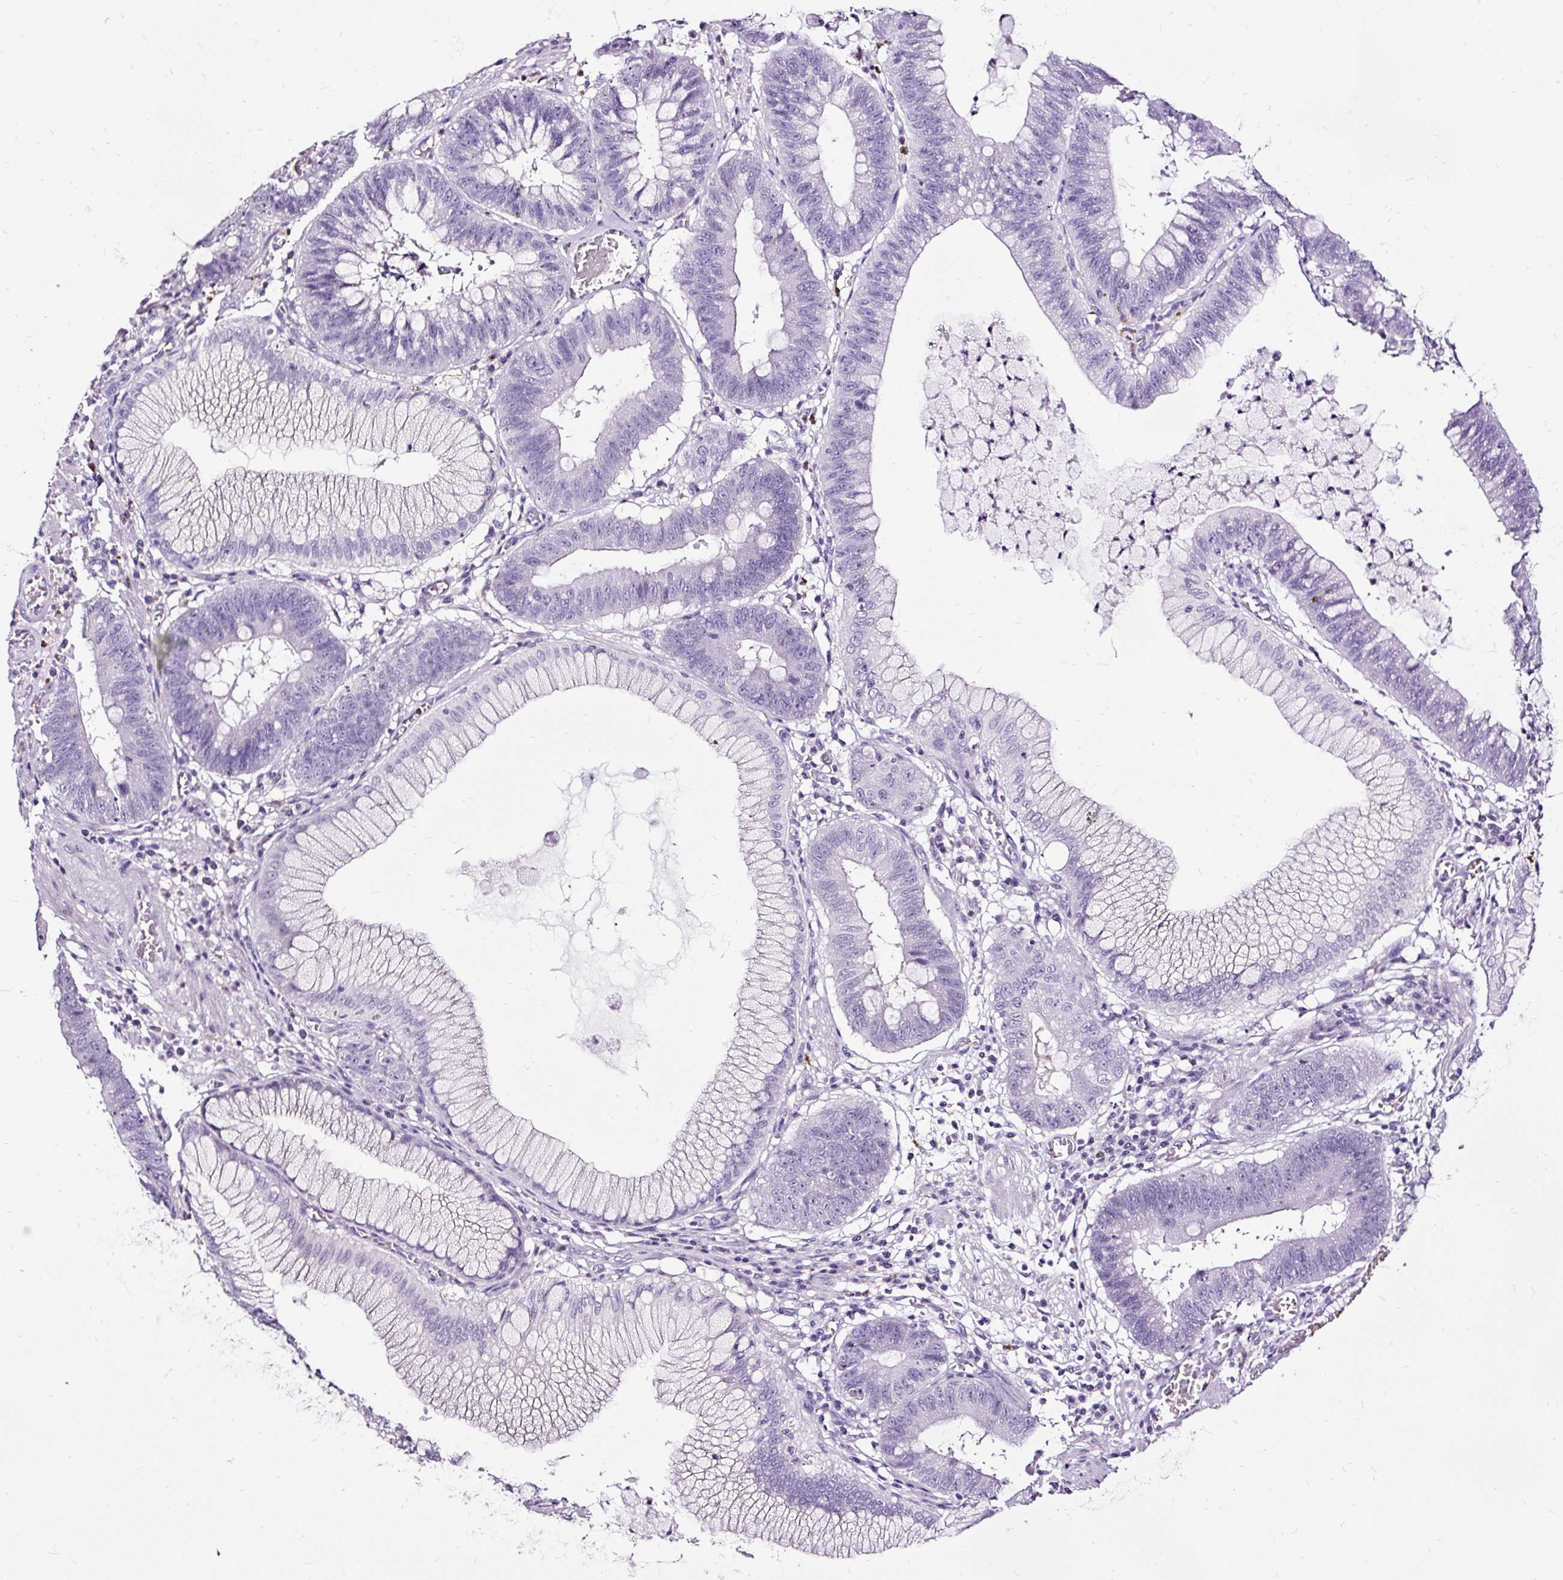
{"staining": {"intensity": "negative", "quantity": "none", "location": "none"}, "tissue": "stomach cancer", "cell_type": "Tumor cells", "image_type": "cancer", "snomed": [{"axis": "morphology", "description": "Adenocarcinoma, NOS"}, {"axis": "topography", "description": "Stomach"}], "caption": "IHC of stomach adenocarcinoma displays no expression in tumor cells.", "gene": "SLC7A8", "patient": {"sex": "male", "age": 59}}